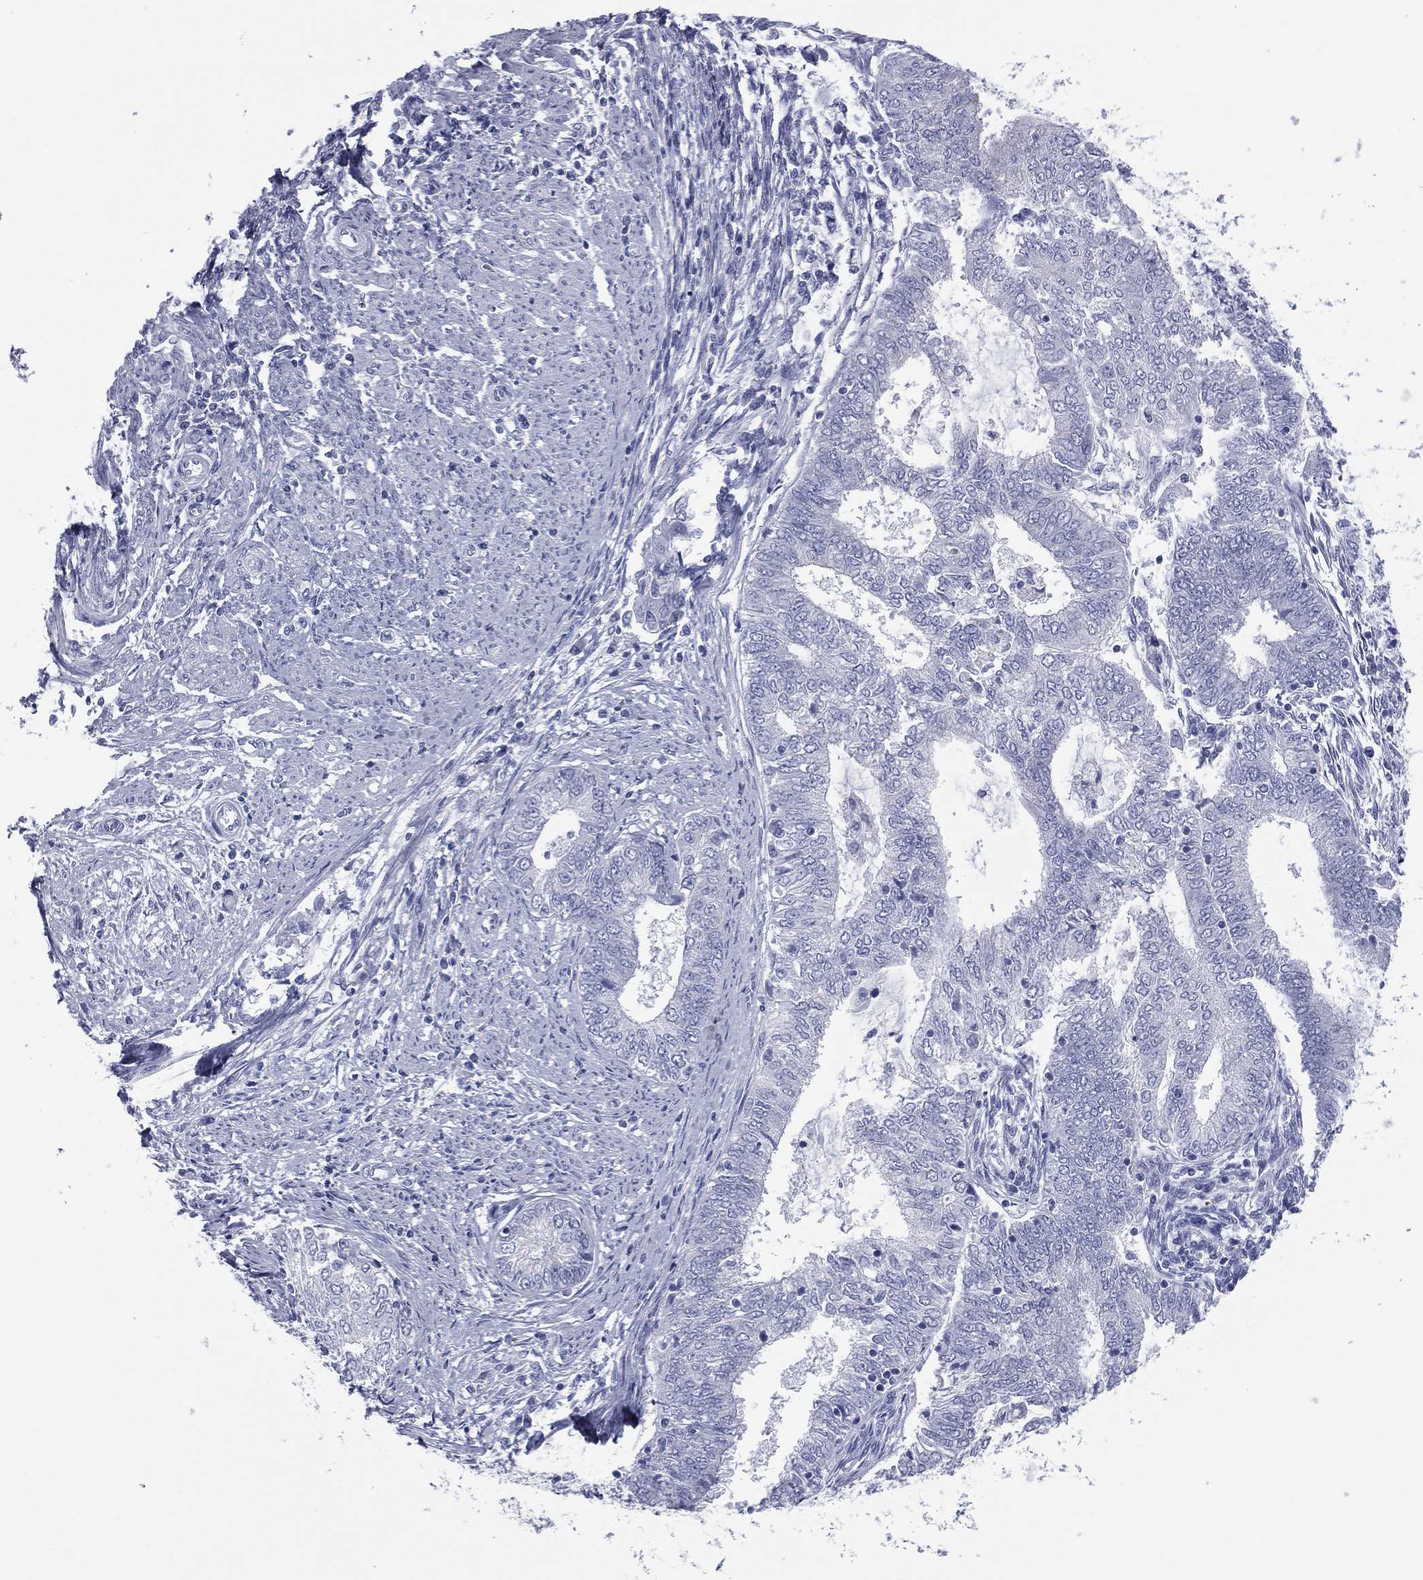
{"staining": {"intensity": "negative", "quantity": "none", "location": "none"}, "tissue": "endometrial cancer", "cell_type": "Tumor cells", "image_type": "cancer", "snomed": [{"axis": "morphology", "description": "Adenocarcinoma, NOS"}, {"axis": "topography", "description": "Endometrium"}], "caption": "Micrograph shows no protein positivity in tumor cells of endometrial cancer (adenocarcinoma) tissue.", "gene": "MLN", "patient": {"sex": "female", "age": 62}}